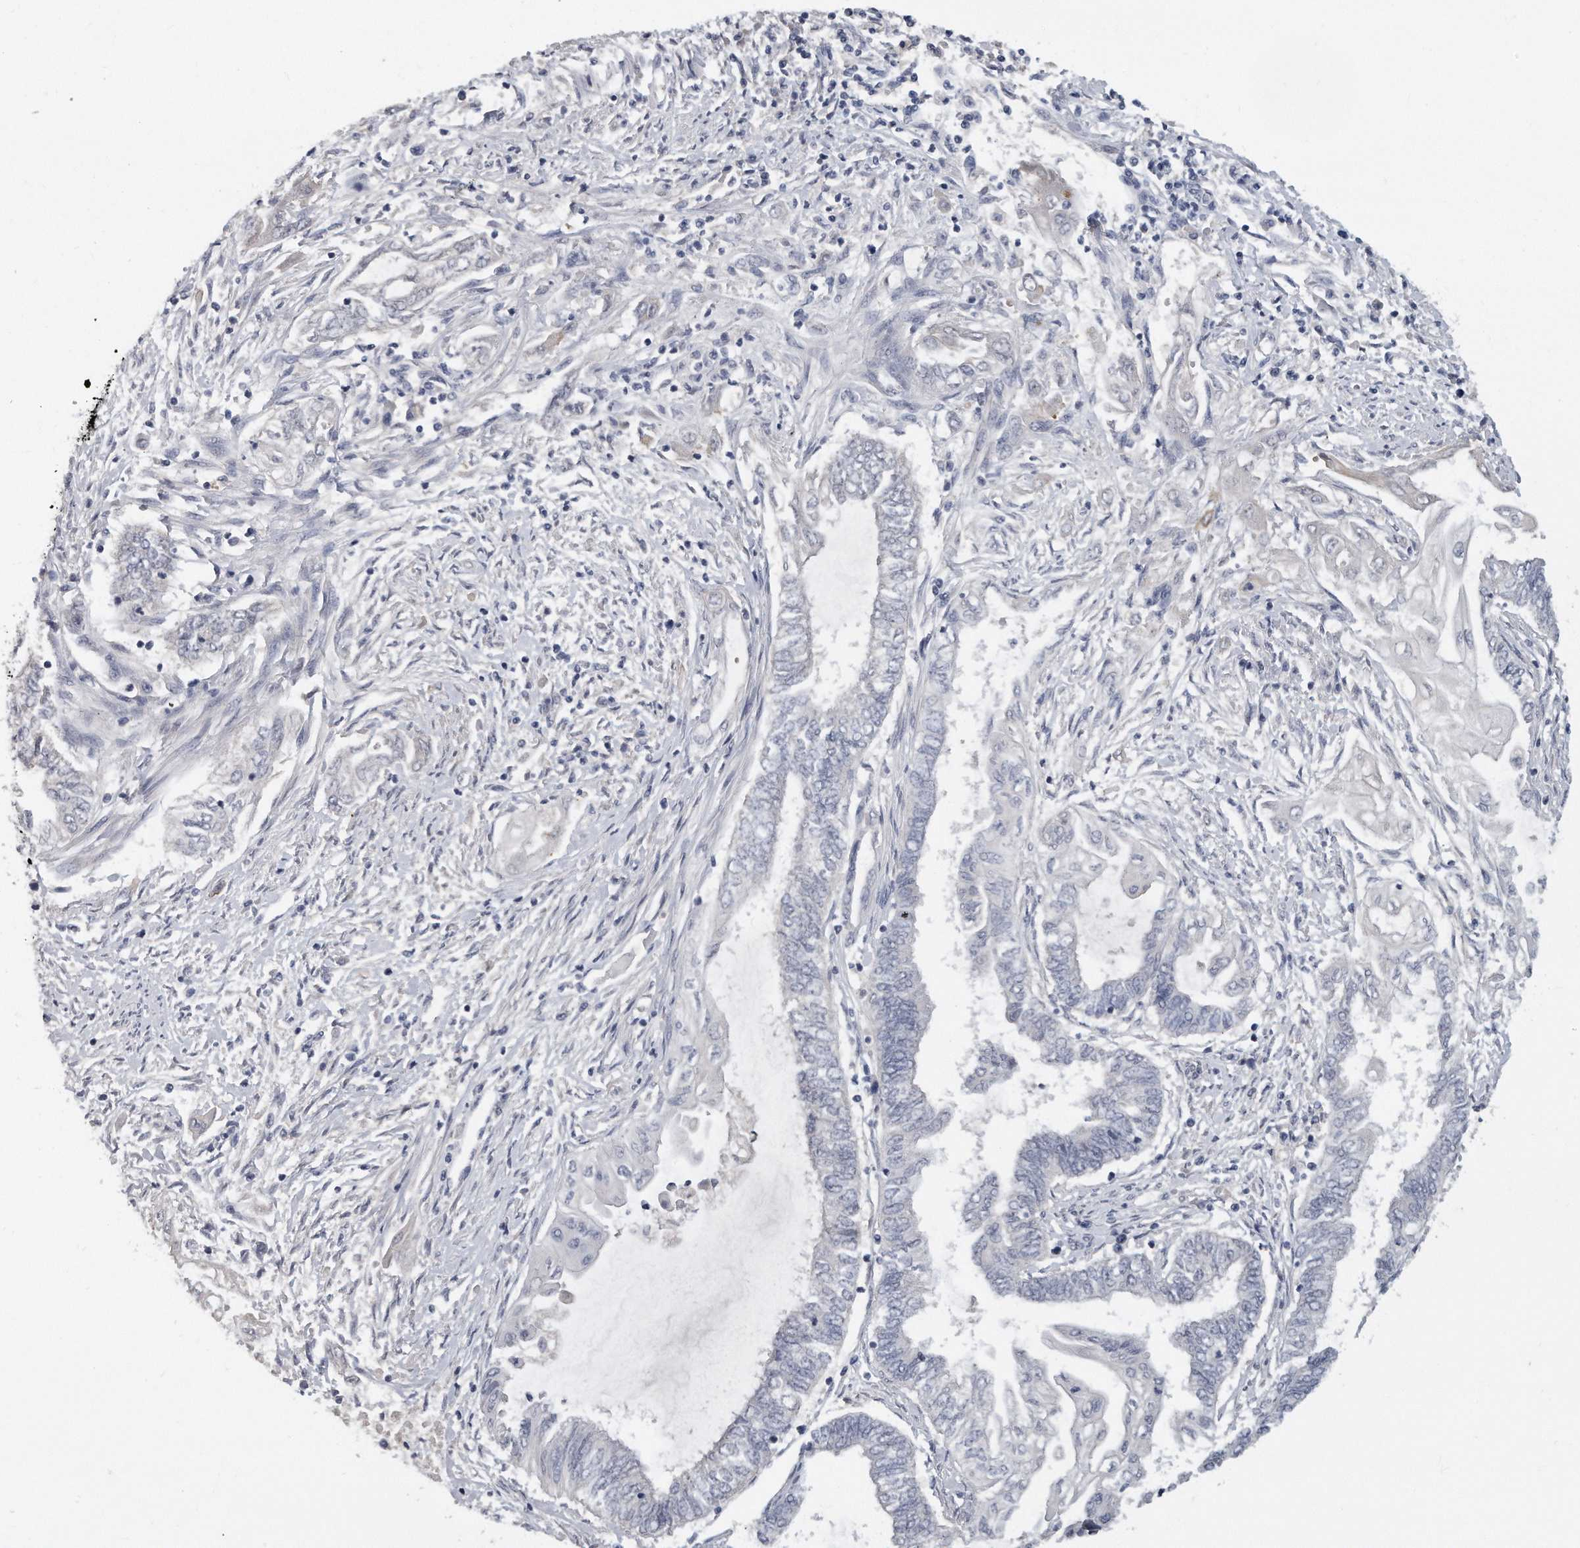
{"staining": {"intensity": "negative", "quantity": "none", "location": "none"}, "tissue": "endometrial cancer", "cell_type": "Tumor cells", "image_type": "cancer", "snomed": [{"axis": "morphology", "description": "Adenocarcinoma, NOS"}, {"axis": "topography", "description": "Uterus"}, {"axis": "topography", "description": "Endometrium"}], "caption": "Immunohistochemistry of human endometrial cancer displays no positivity in tumor cells.", "gene": "KLHL7", "patient": {"sex": "female", "age": 70}}